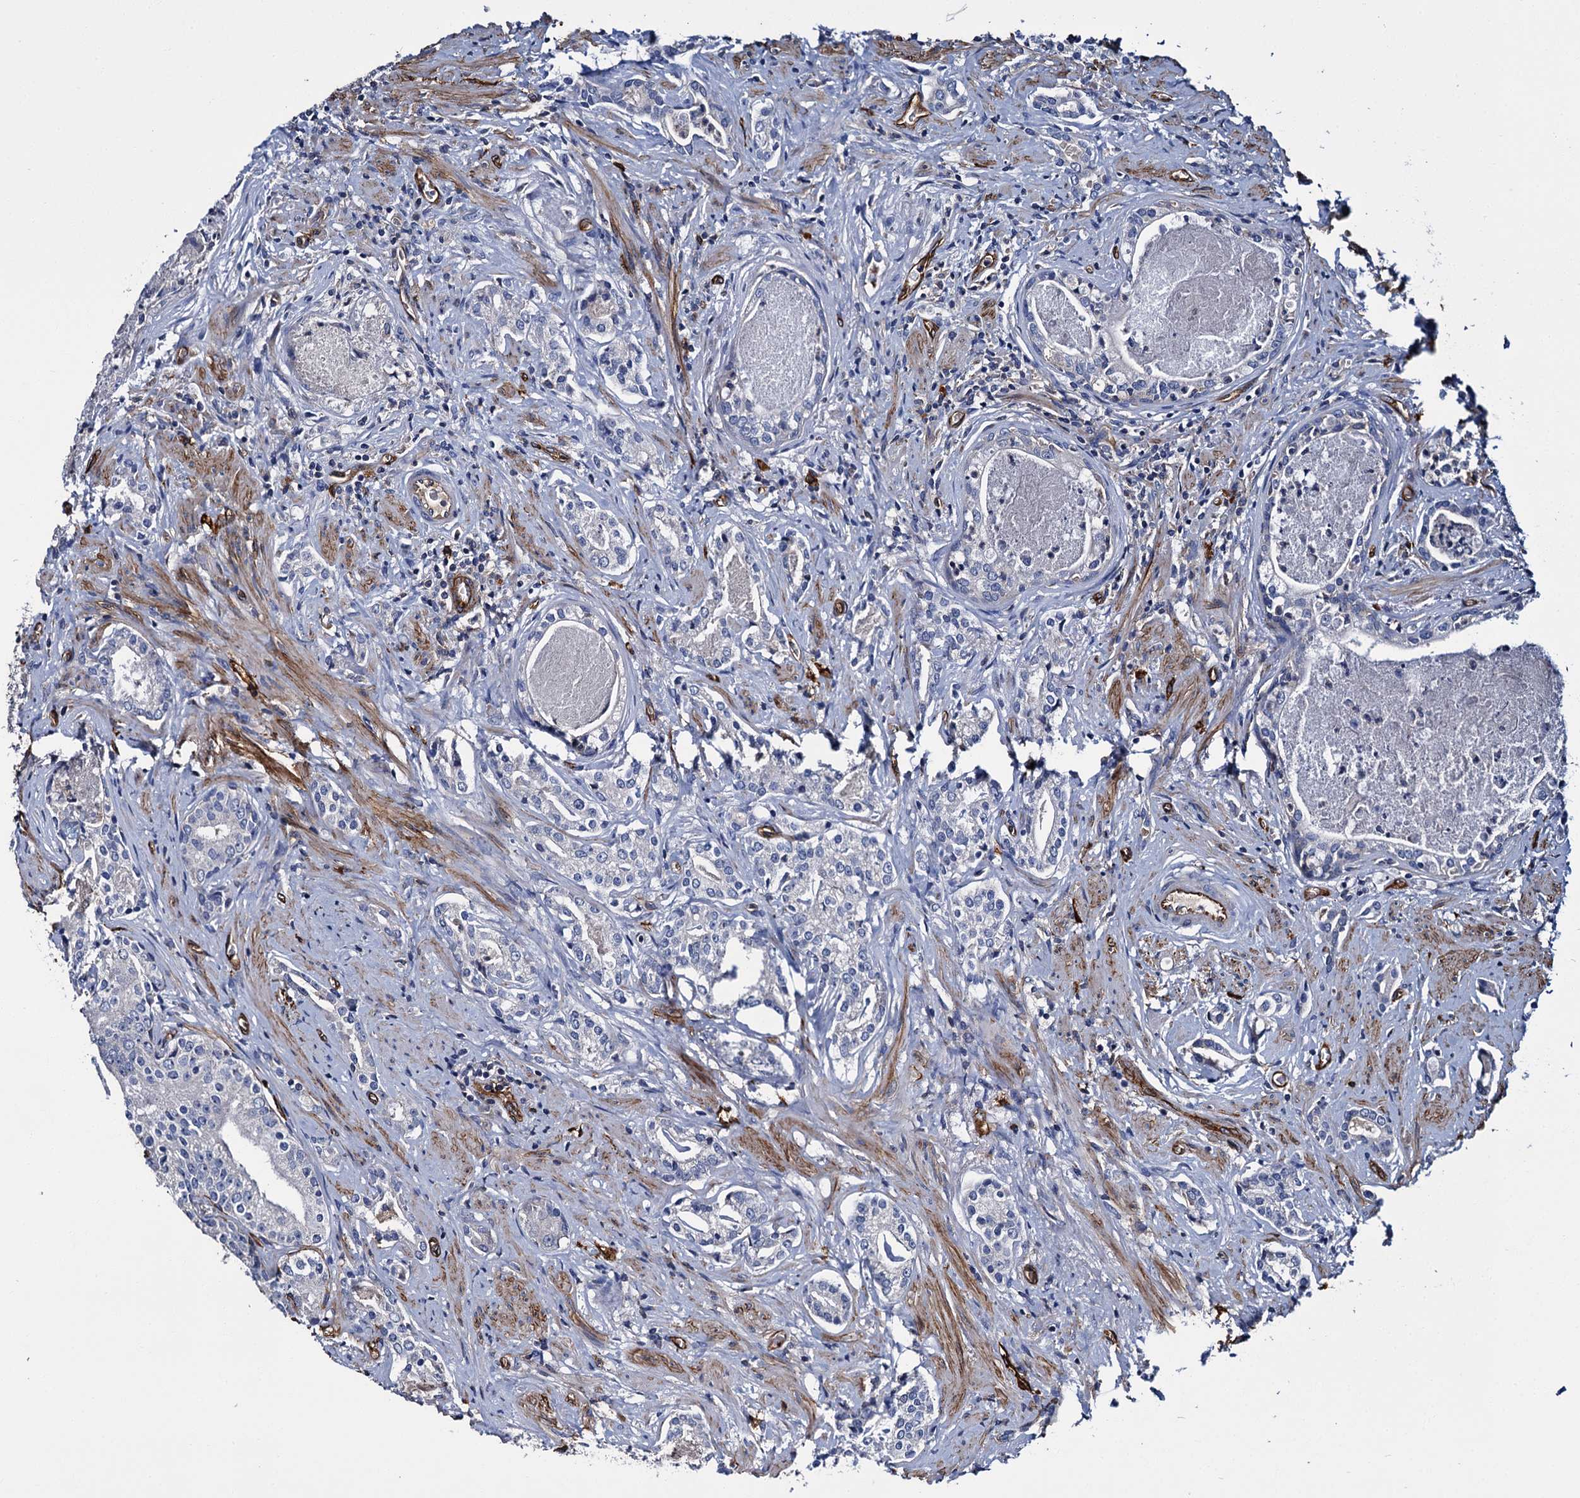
{"staining": {"intensity": "negative", "quantity": "none", "location": "none"}, "tissue": "prostate cancer", "cell_type": "Tumor cells", "image_type": "cancer", "snomed": [{"axis": "morphology", "description": "Adenocarcinoma, High grade"}, {"axis": "topography", "description": "Prostate"}], "caption": "The histopathology image displays no significant expression in tumor cells of prostate adenocarcinoma (high-grade).", "gene": "CACNA1C", "patient": {"sex": "male", "age": 58}}